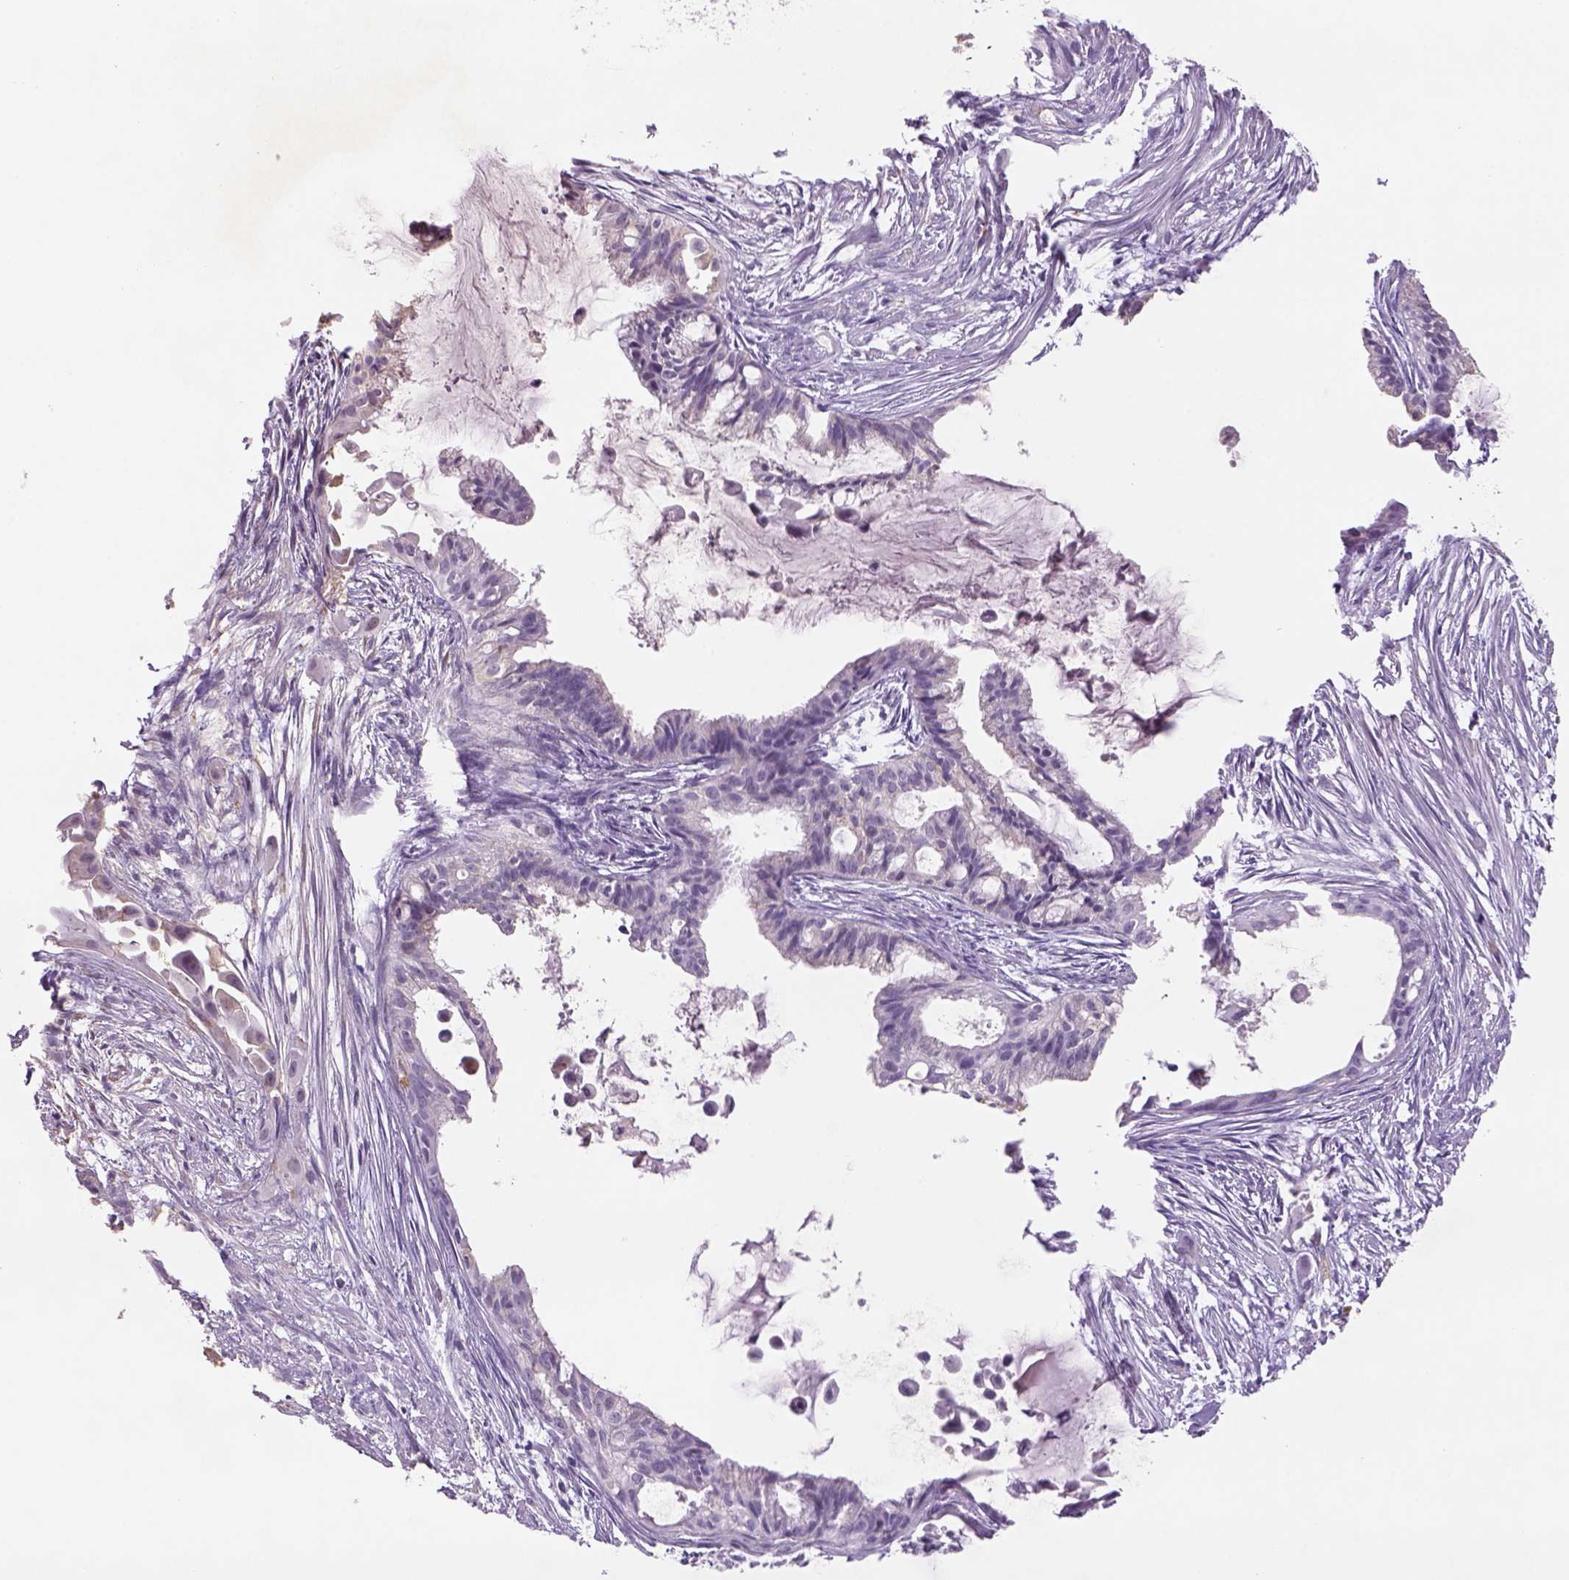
{"staining": {"intensity": "negative", "quantity": "none", "location": "none"}, "tissue": "endometrial cancer", "cell_type": "Tumor cells", "image_type": "cancer", "snomed": [{"axis": "morphology", "description": "Adenocarcinoma, NOS"}, {"axis": "topography", "description": "Endometrium"}], "caption": "An immunohistochemistry (IHC) histopathology image of adenocarcinoma (endometrial) is shown. There is no staining in tumor cells of adenocarcinoma (endometrial).", "gene": "NAALAD2", "patient": {"sex": "female", "age": 86}}